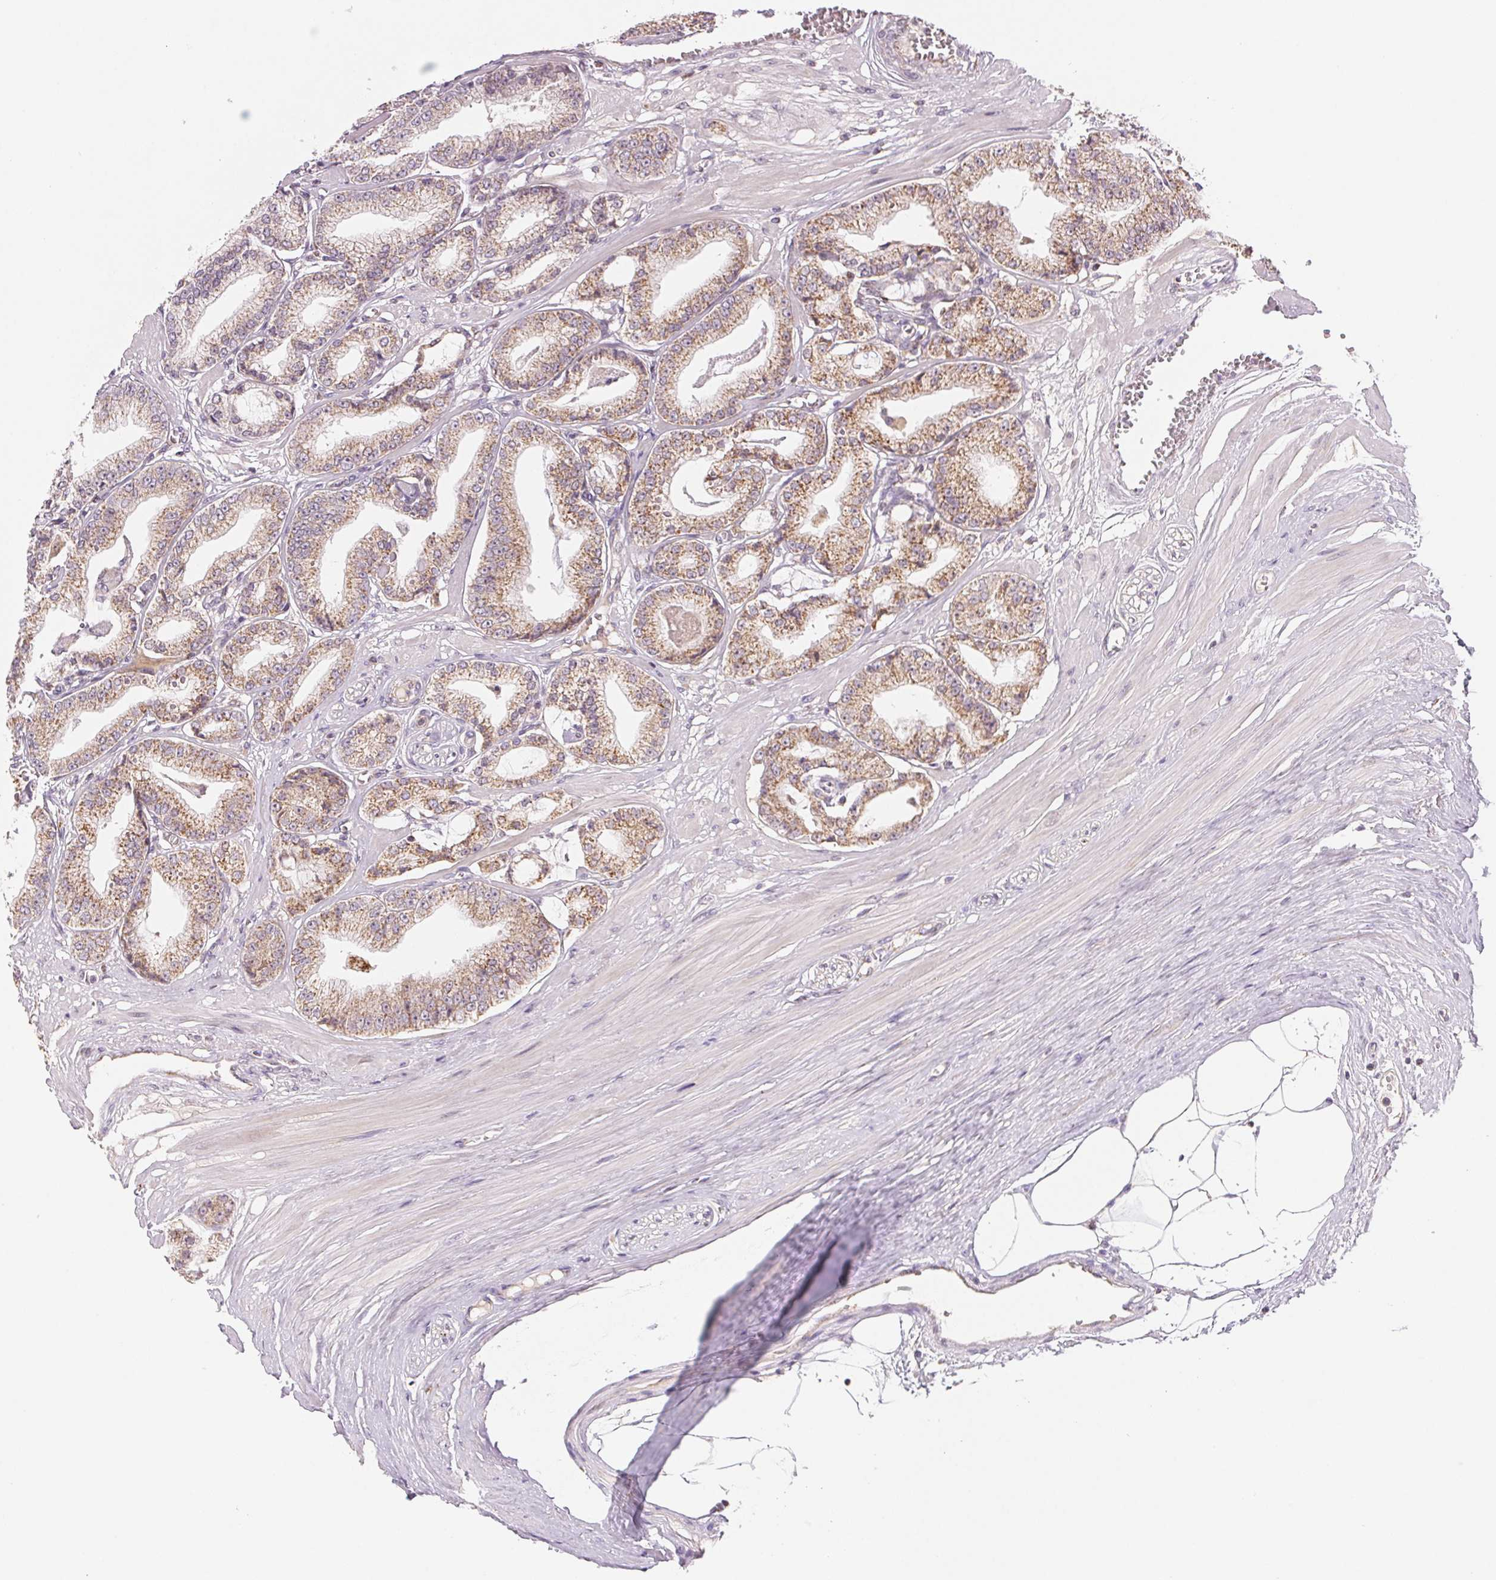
{"staining": {"intensity": "weak", "quantity": ">75%", "location": "cytoplasmic/membranous"}, "tissue": "prostate cancer", "cell_type": "Tumor cells", "image_type": "cancer", "snomed": [{"axis": "morphology", "description": "Adenocarcinoma, High grade"}, {"axis": "topography", "description": "Prostate"}], "caption": "There is low levels of weak cytoplasmic/membranous expression in tumor cells of prostate cancer, as demonstrated by immunohistochemical staining (brown color).", "gene": "HINT2", "patient": {"sex": "male", "age": 71}}